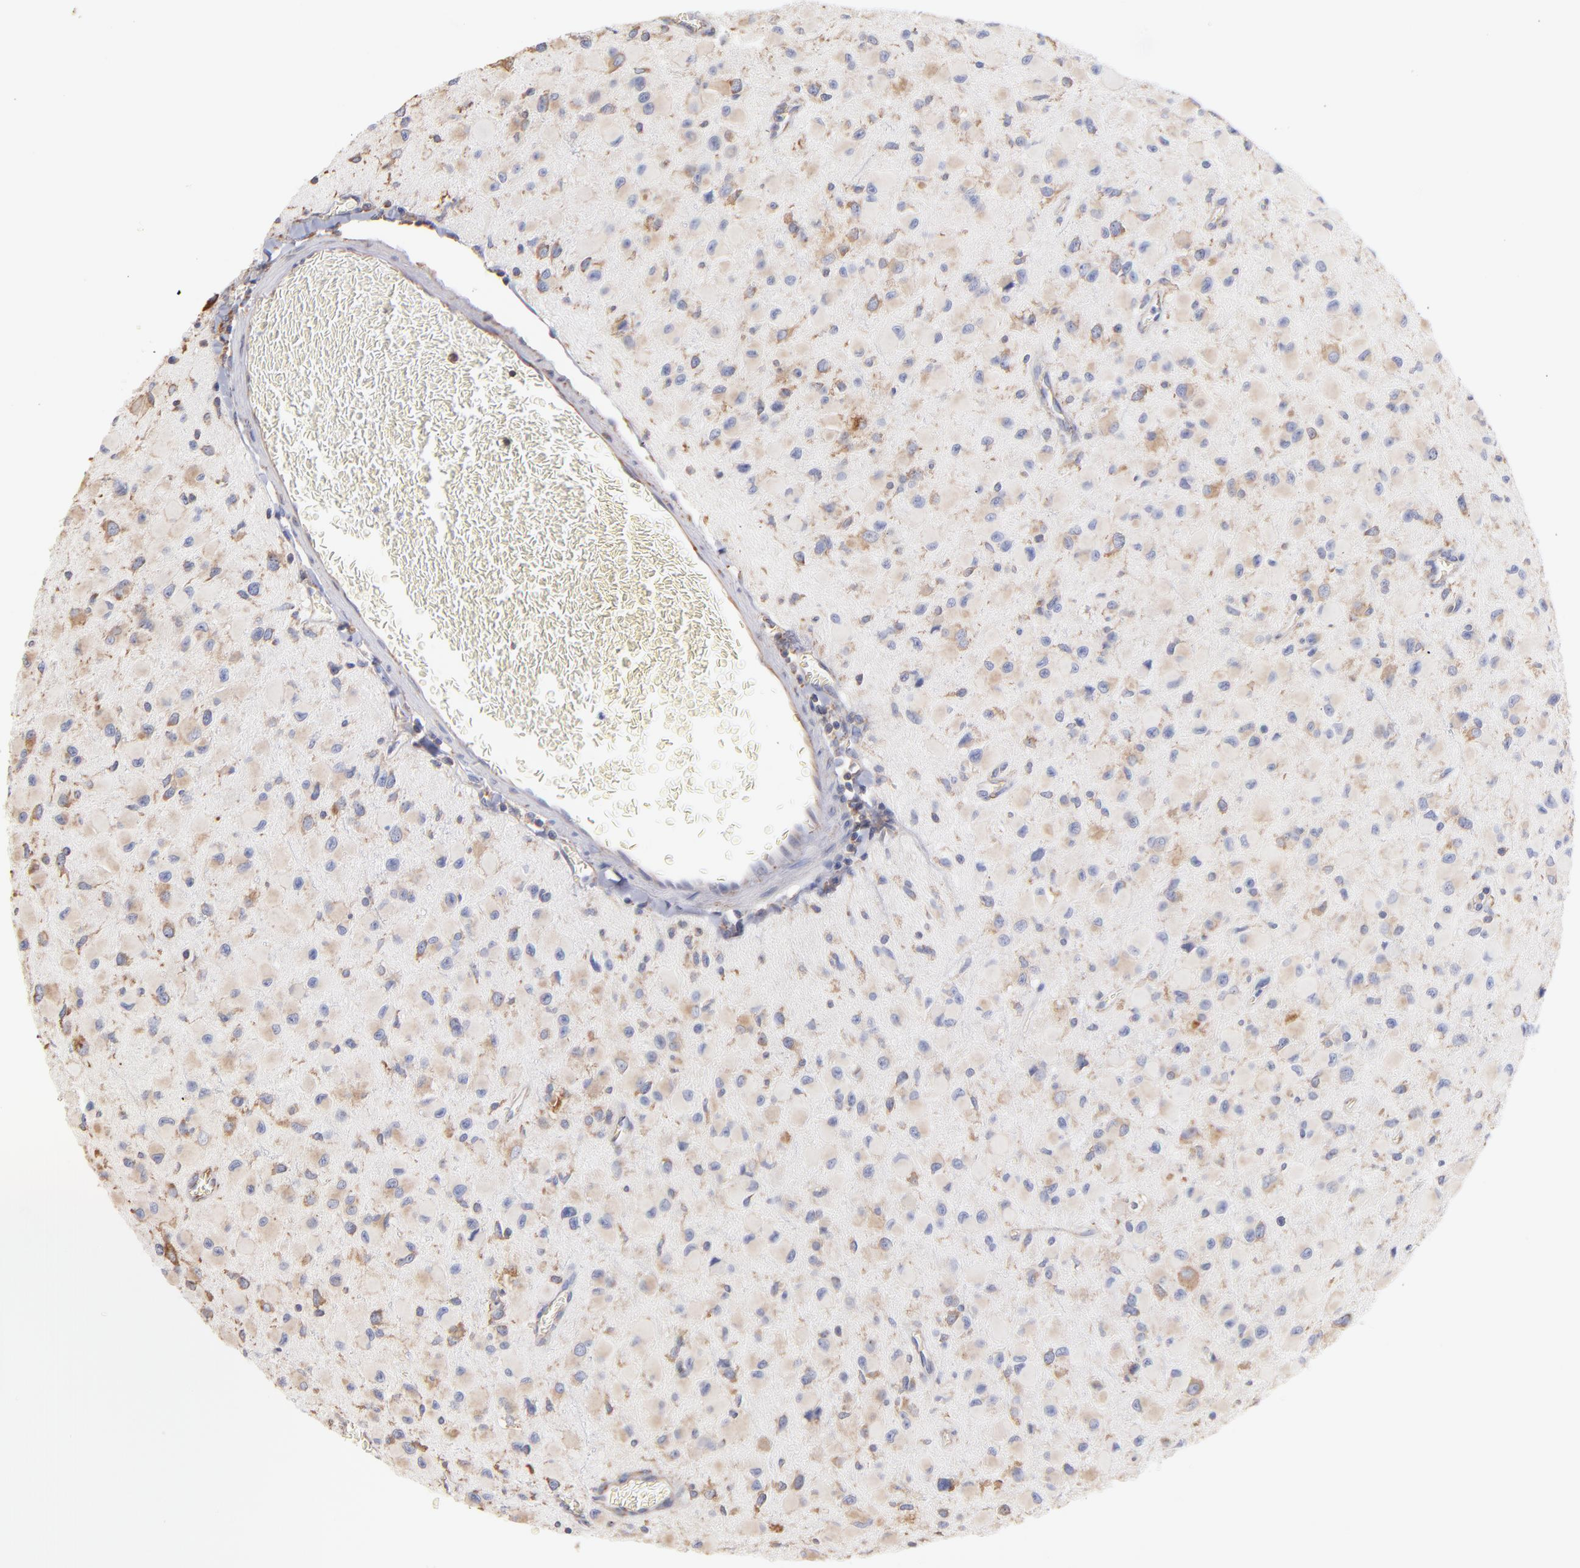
{"staining": {"intensity": "moderate", "quantity": ">75%", "location": "cytoplasmic/membranous"}, "tissue": "glioma", "cell_type": "Tumor cells", "image_type": "cancer", "snomed": [{"axis": "morphology", "description": "Glioma, malignant, Low grade"}, {"axis": "topography", "description": "Brain"}], "caption": "Immunohistochemical staining of glioma exhibits medium levels of moderate cytoplasmic/membranous staining in approximately >75% of tumor cells. Nuclei are stained in blue.", "gene": "RPL9", "patient": {"sex": "male", "age": 42}}